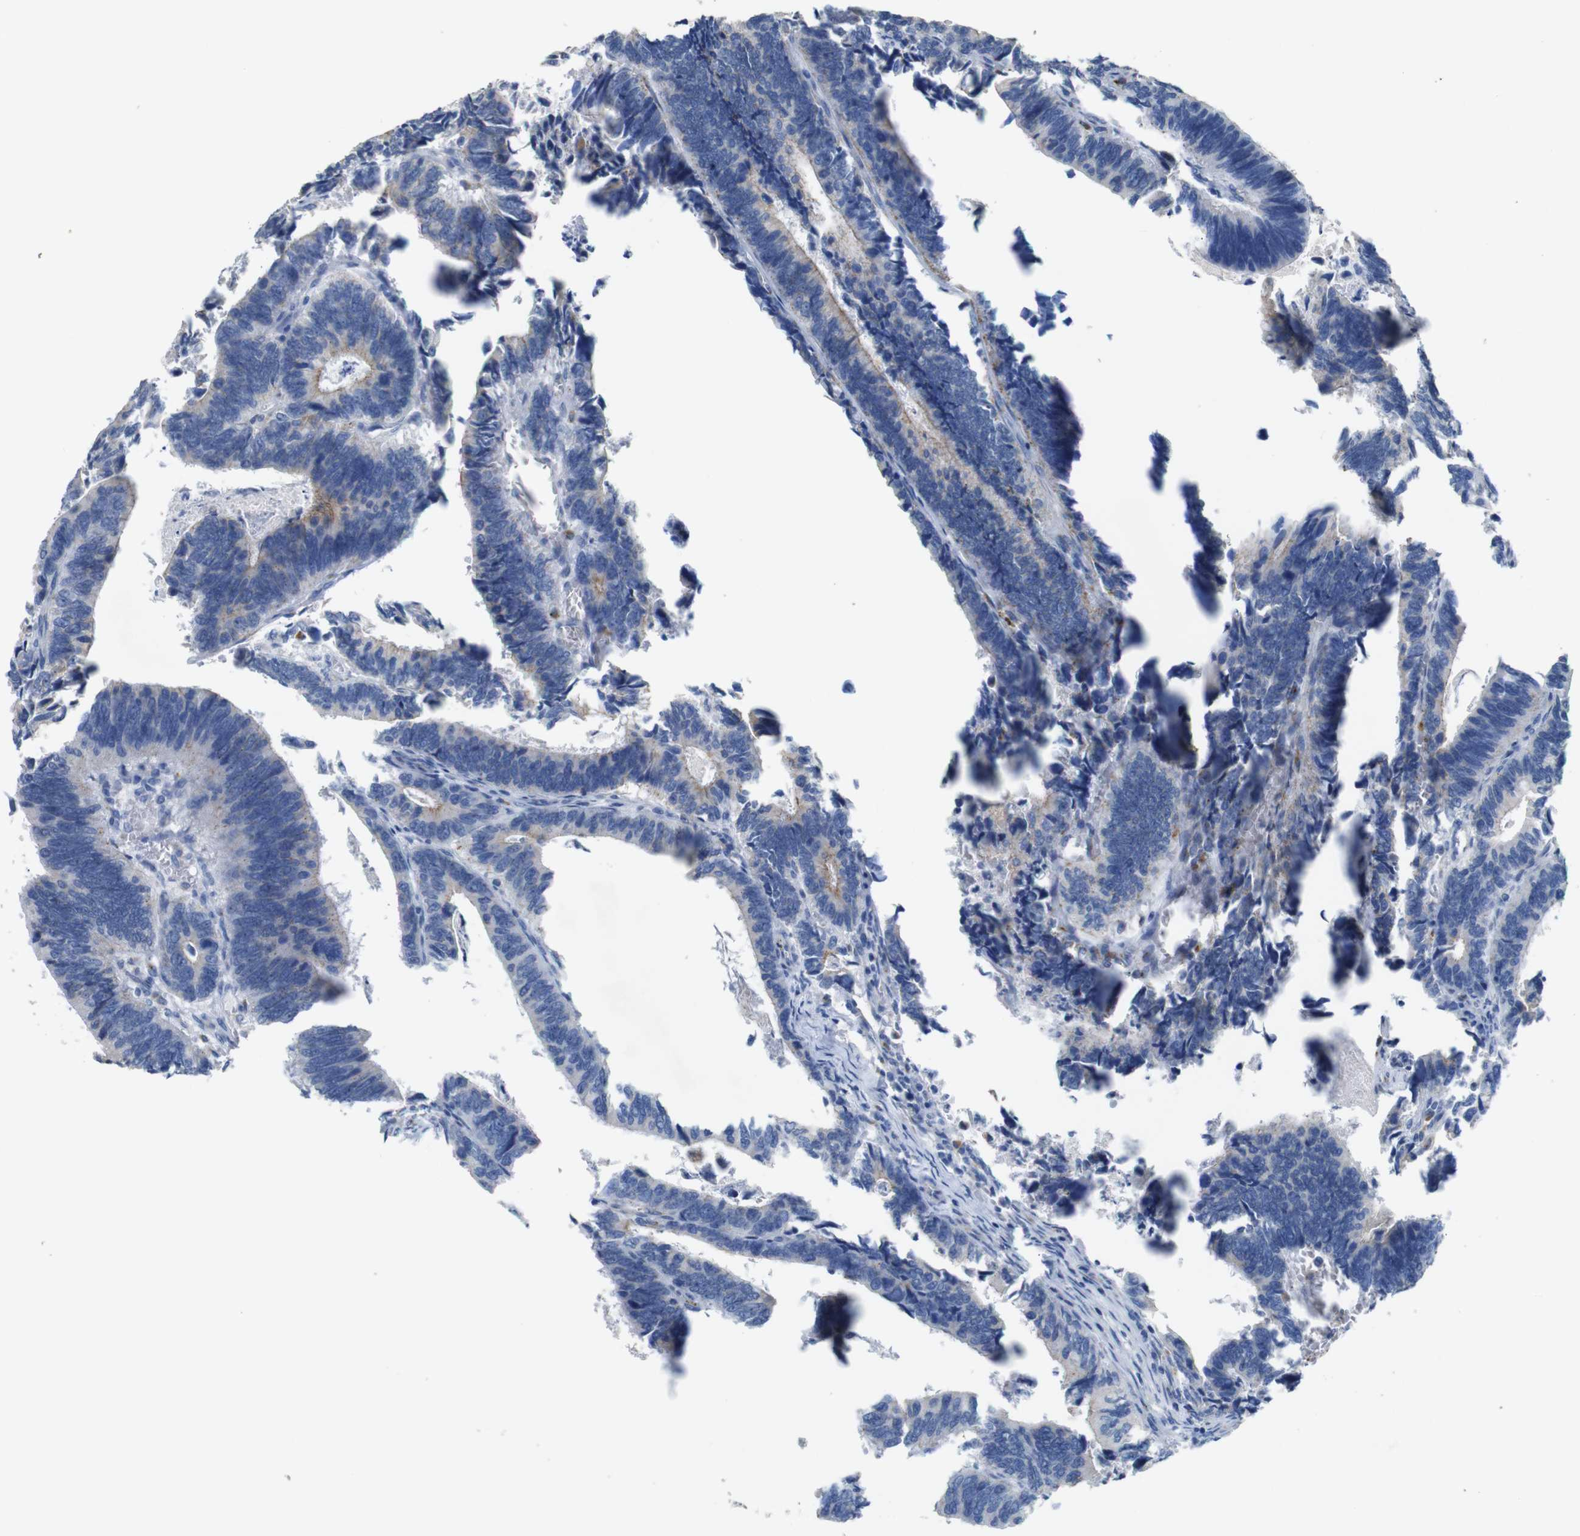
{"staining": {"intensity": "weak", "quantity": "<25%", "location": "cytoplasmic/membranous"}, "tissue": "colorectal cancer", "cell_type": "Tumor cells", "image_type": "cancer", "snomed": [{"axis": "morphology", "description": "Adenocarcinoma, NOS"}, {"axis": "topography", "description": "Colon"}], "caption": "This is an immunohistochemistry micrograph of human colorectal cancer (adenocarcinoma). There is no expression in tumor cells.", "gene": "NHLRC3", "patient": {"sex": "male", "age": 72}}